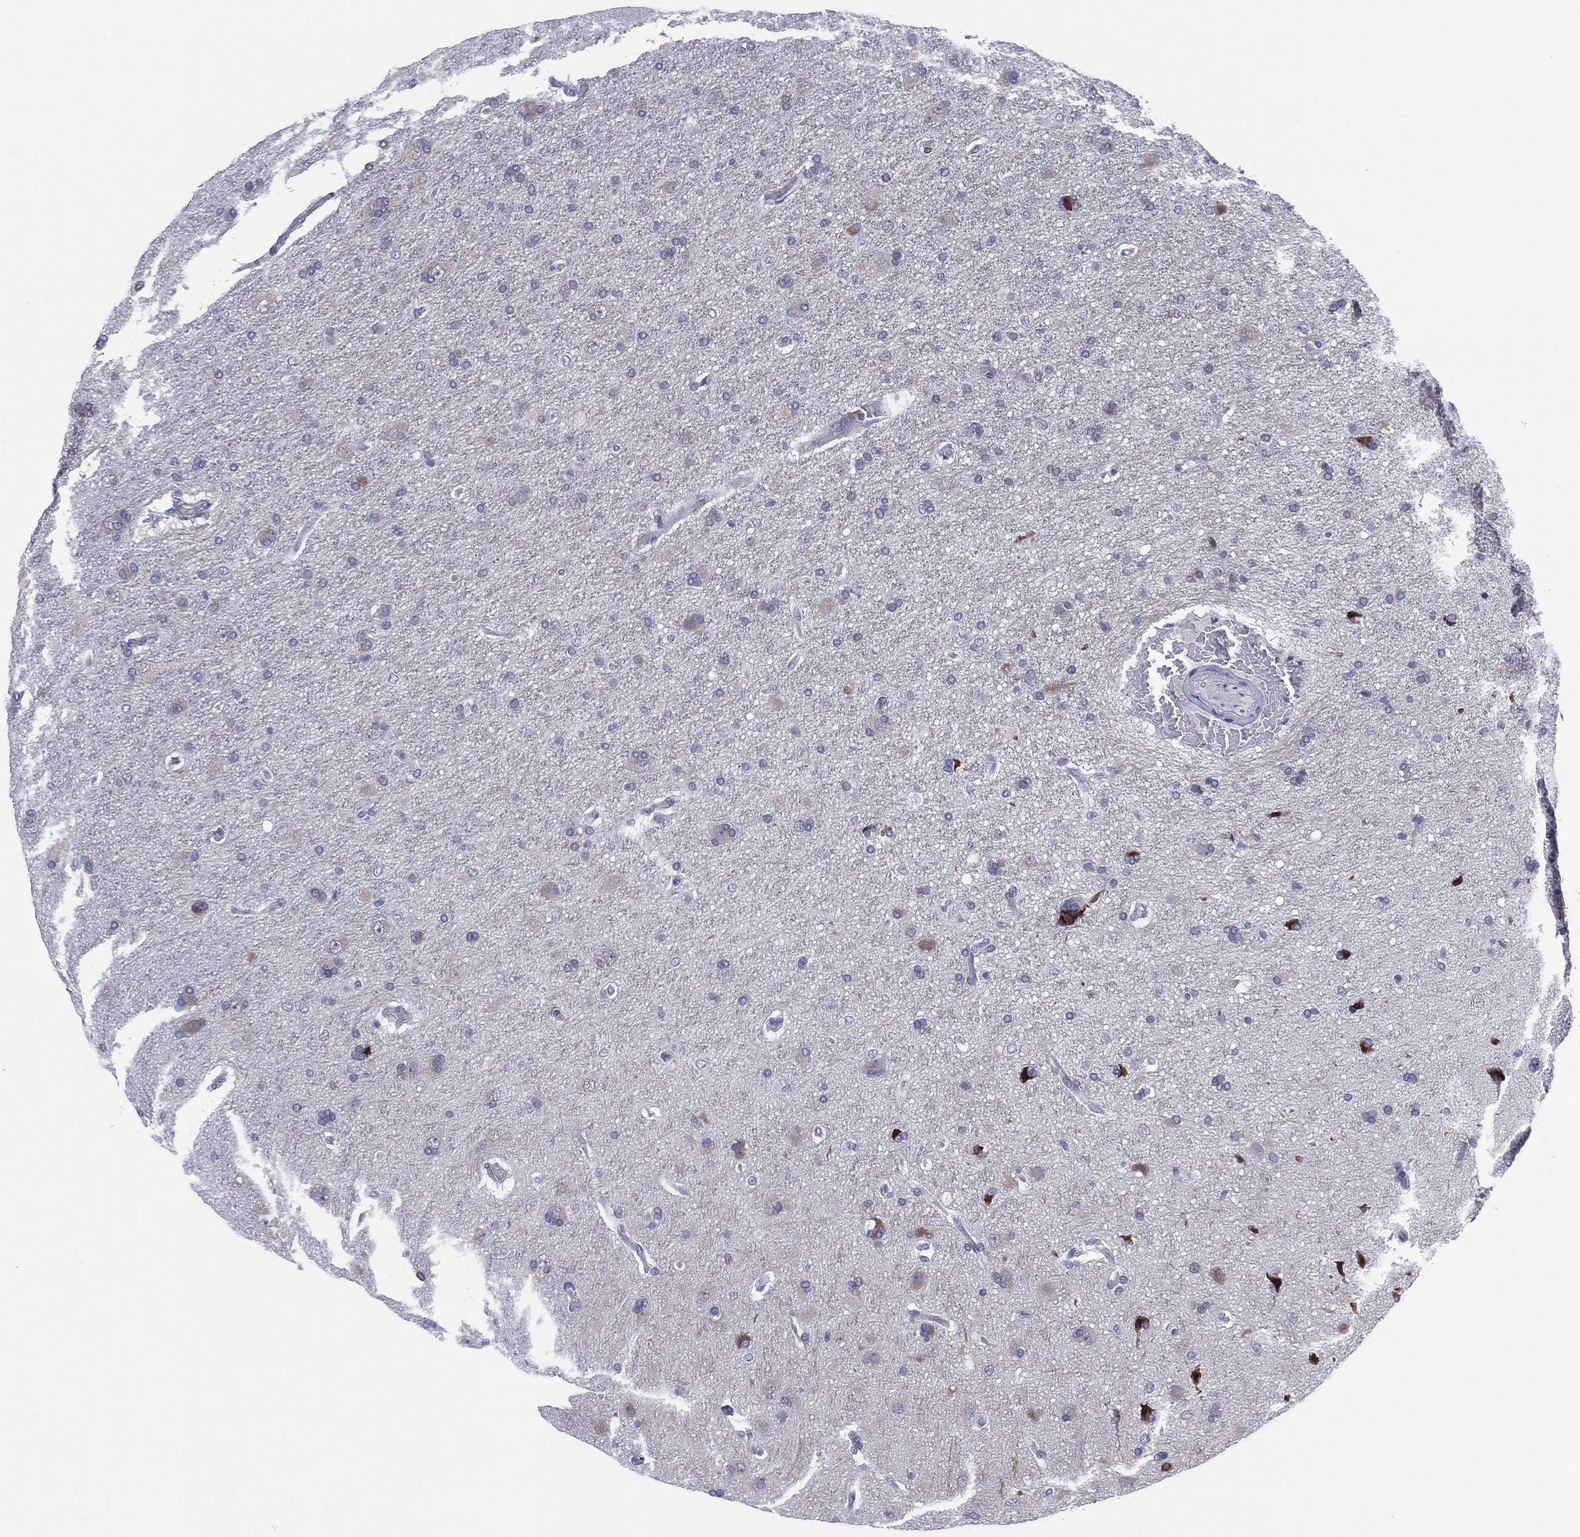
{"staining": {"intensity": "negative", "quantity": "none", "location": "none"}, "tissue": "glioma", "cell_type": "Tumor cells", "image_type": "cancer", "snomed": [{"axis": "morphology", "description": "Glioma, malignant, NOS"}, {"axis": "topography", "description": "Cerebral cortex"}], "caption": "An immunohistochemistry (IHC) histopathology image of malignant glioma is shown. There is no staining in tumor cells of malignant glioma.", "gene": "HEATR4", "patient": {"sex": "male", "age": 58}}